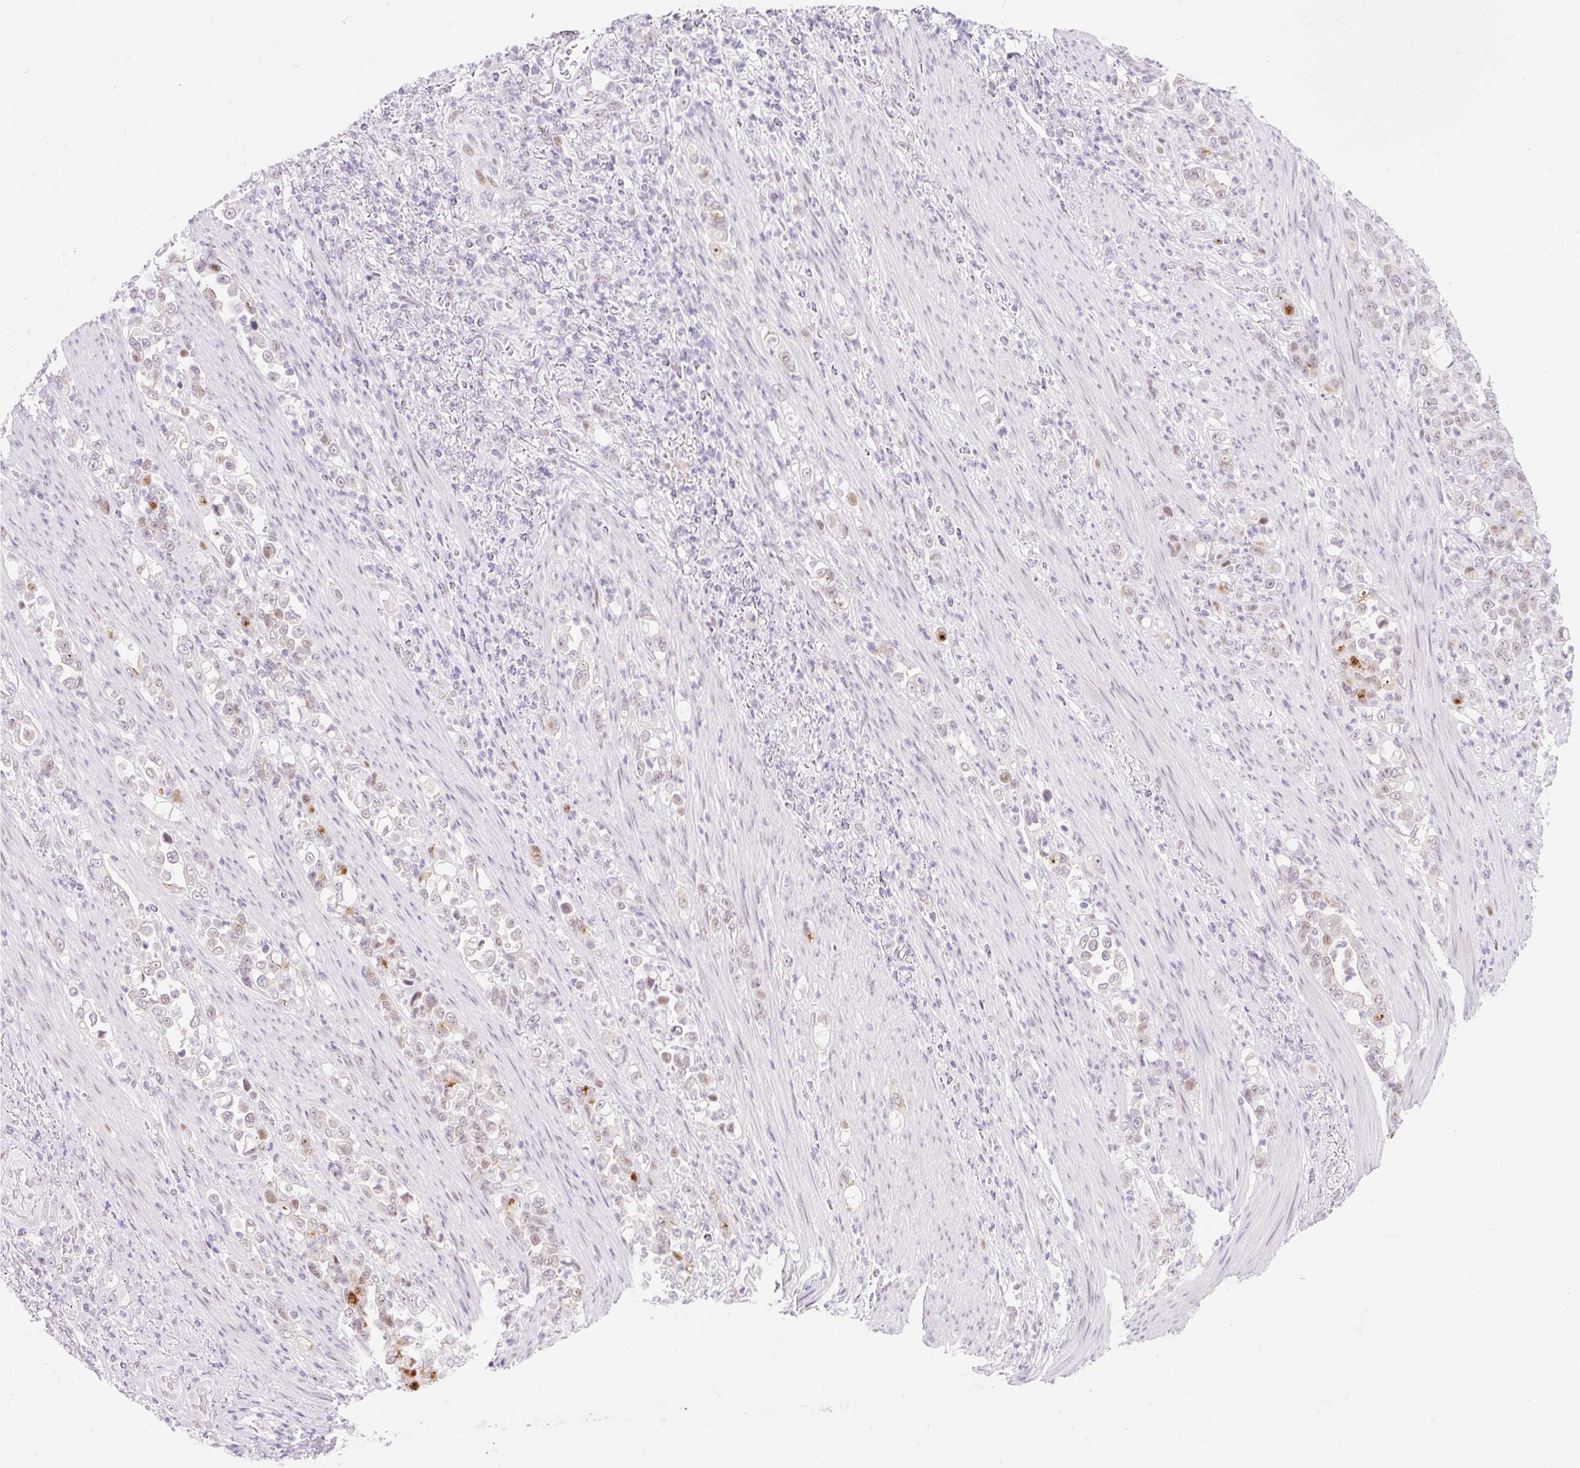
{"staining": {"intensity": "moderate", "quantity": "<25%", "location": "cytoplasmic/membranous"}, "tissue": "stomach cancer", "cell_type": "Tumor cells", "image_type": "cancer", "snomed": [{"axis": "morphology", "description": "Normal tissue, NOS"}, {"axis": "morphology", "description": "Adenocarcinoma, NOS"}, {"axis": "topography", "description": "Stomach"}], "caption": "Adenocarcinoma (stomach) stained with immunohistochemistry reveals moderate cytoplasmic/membranous expression in about <25% of tumor cells.", "gene": "H2BW1", "patient": {"sex": "female", "age": 79}}